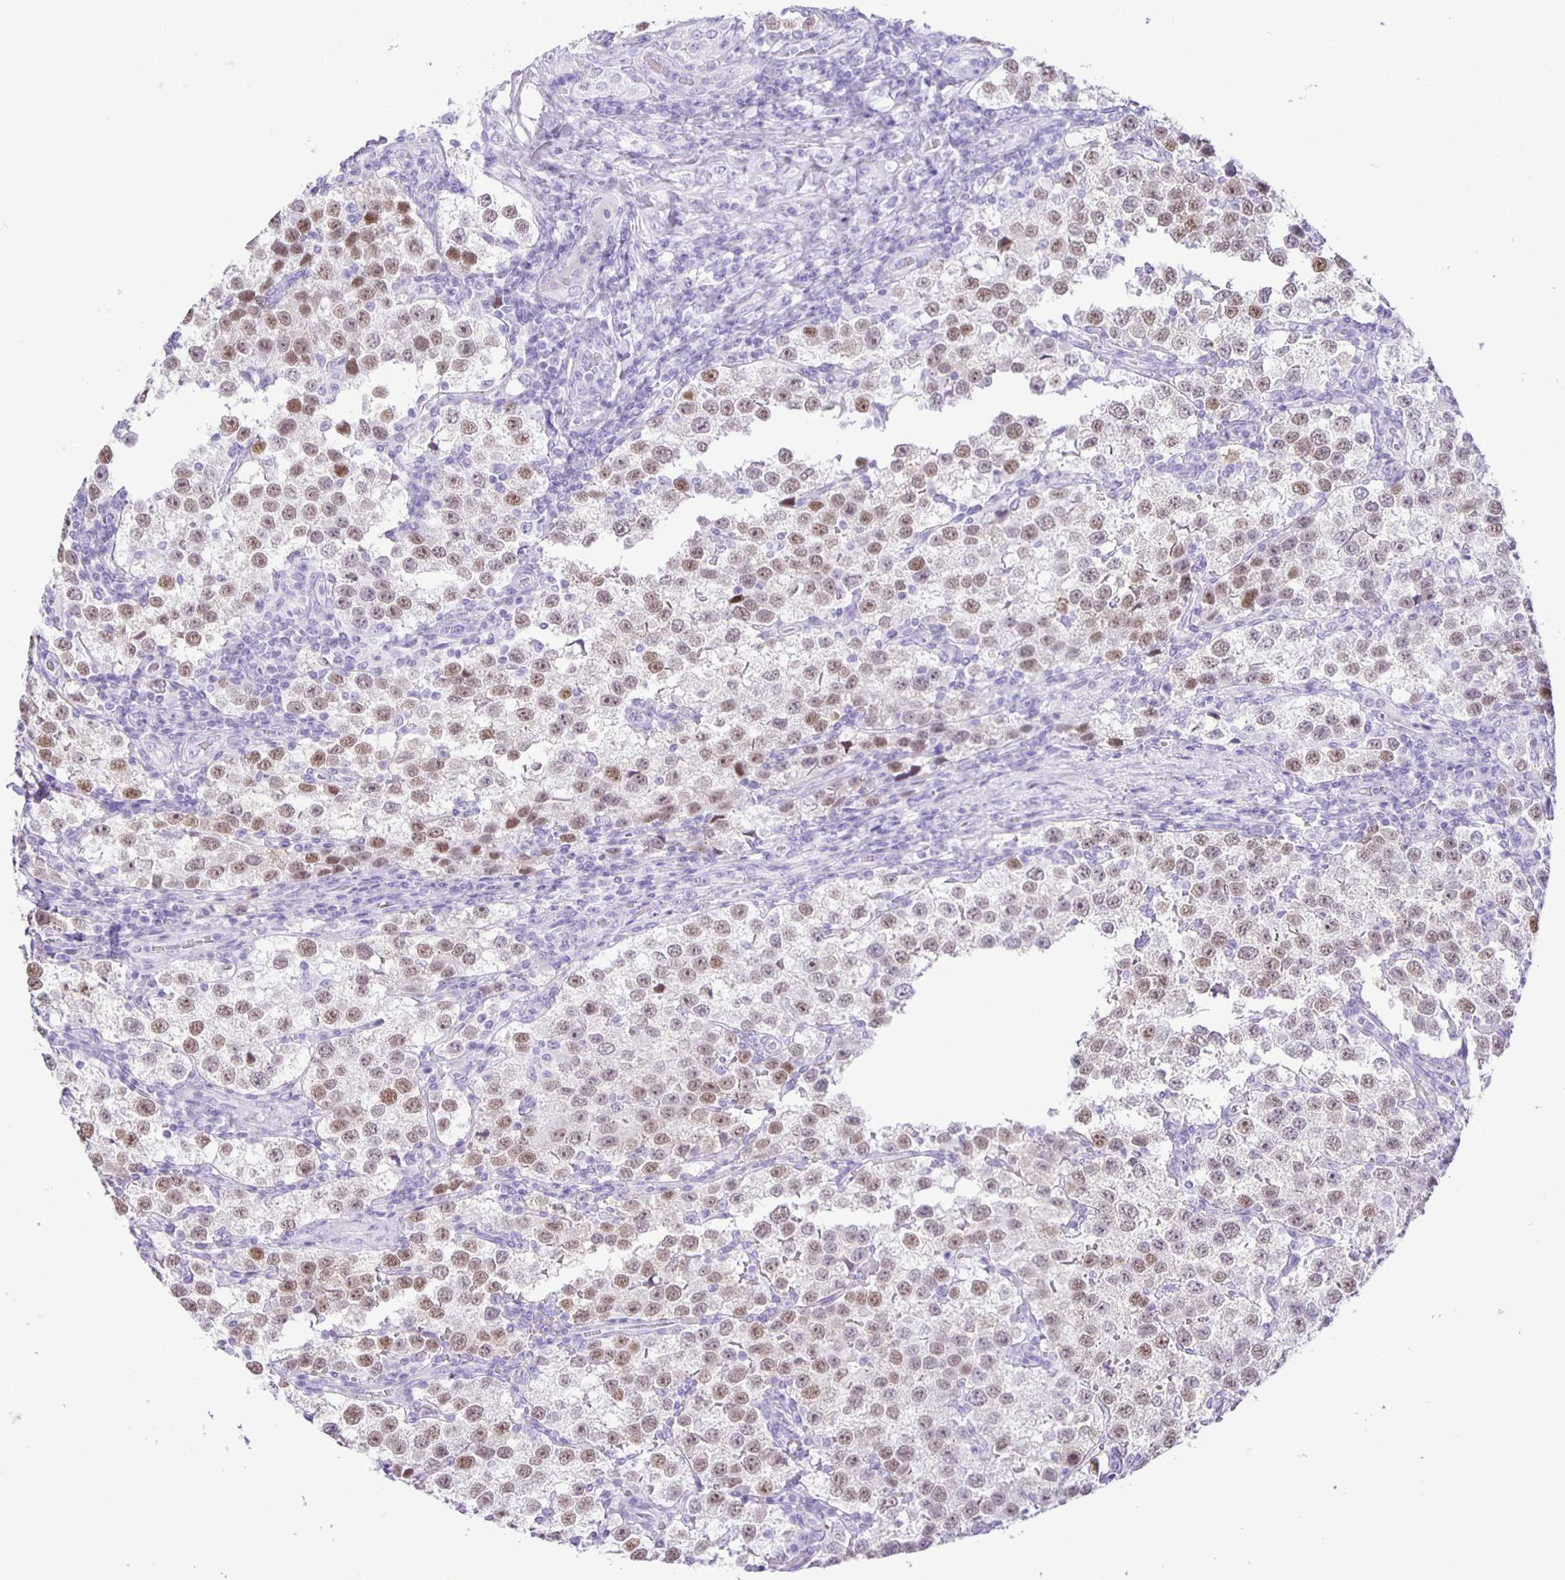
{"staining": {"intensity": "weak", "quantity": ">75%", "location": "nuclear"}, "tissue": "testis cancer", "cell_type": "Tumor cells", "image_type": "cancer", "snomed": [{"axis": "morphology", "description": "Seminoma, NOS"}, {"axis": "topography", "description": "Testis"}], "caption": "Testis seminoma stained with IHC displays weak nuclear positivity in approximately >75% of tumor cells.", "gene": "EZHIP", "patient": {"sex": "male", "age": 37}}